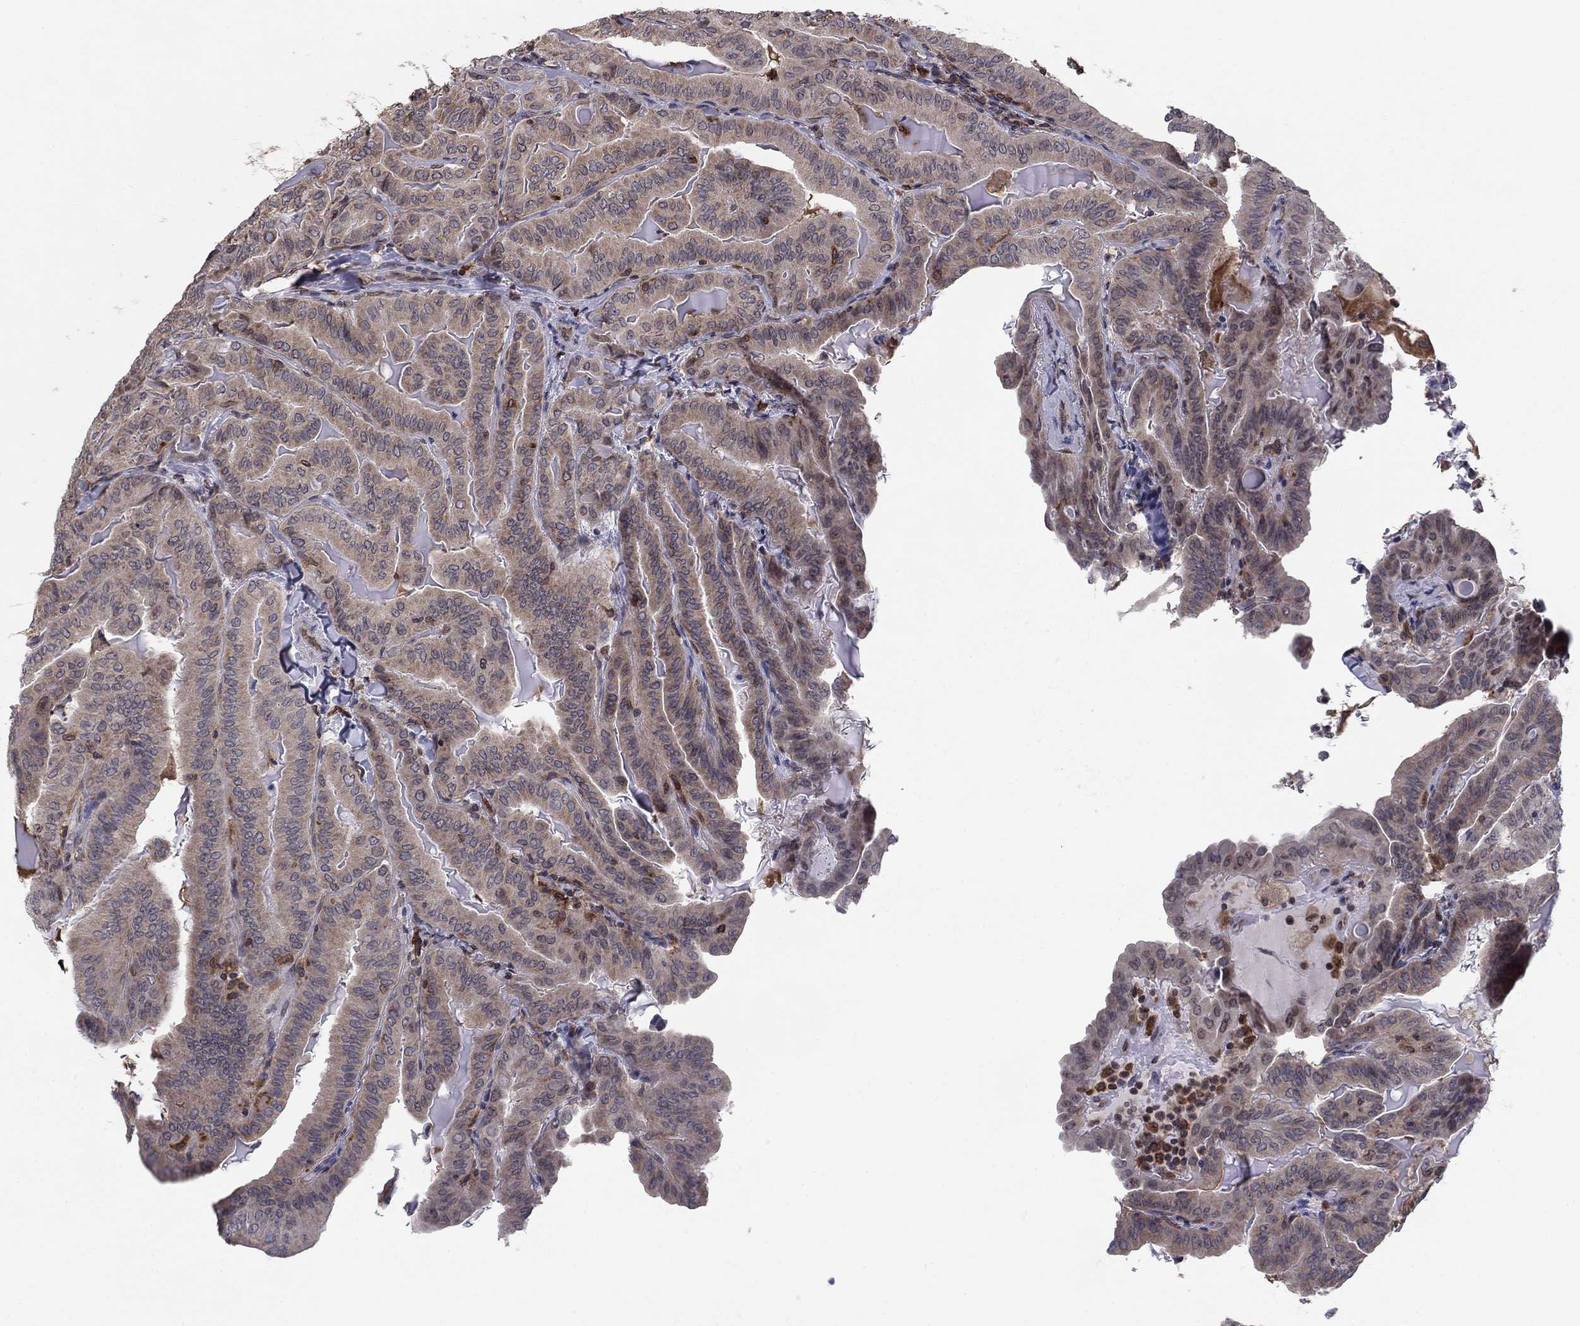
{"staining": {"intensity": "weak", "quantity": "<25%", "location": "cytoplasmic/membranous"}, "tissue": "thyroid cancer", "cell_type": "Tumor cells", "image_type": "cancer", "snomed": [{"axis": "morphology", "description": "Papillary adenocarcinoma, NOS"}, {"axis": "topography", "description": "Thyroid gland"}], "caption": "The immunohistochemistry (IHC) image has no significant positivity in tumor cells of thyroid cancer (papillary adenocarcinoma) tissue.", "gene": "PLCB2", "patient": {"sex": "female", "age": 68}}